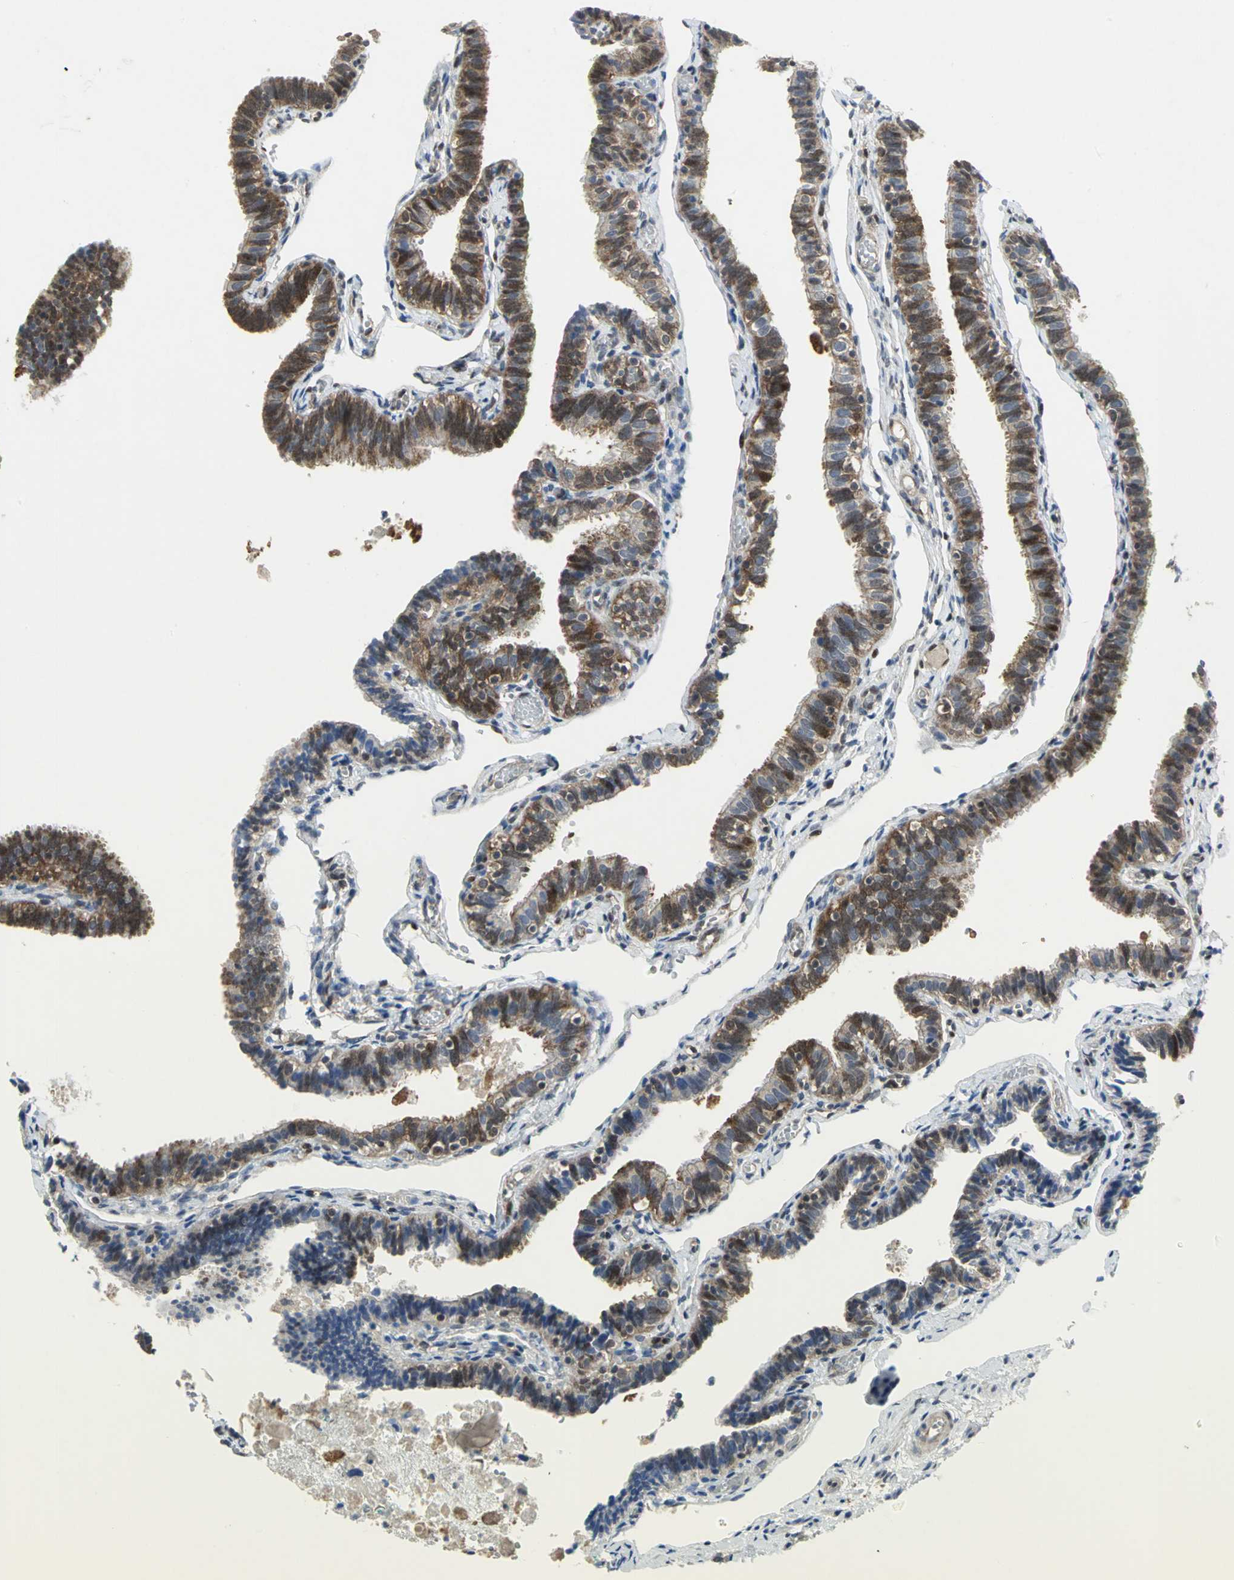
{"staining": {"intensity": "moderate", "quantity": "25%-75%", "location": "nuclear"}, "tissue": "fallopian tube", "cell_type": "Glandular cells", "image_type": "normal", "snomed": [{"axis": "morphology", "description": "Normal tissue, NOS"}, {"axis": "topography", "description": "Fallopian tube"}], "caption": "IHC (DAB (3,3'-diaminobenzidine)) staining of benign fallopian tube displays moderate nuclear protein expression in about 25%-75% of glandular cells. The staining is performed using DAB brown chromogen to label protein expression. The nuclei are counter-stained blue using hematoxylin.", "gene": "PPIA", "patient": {"sex": "female", "age": 46}}